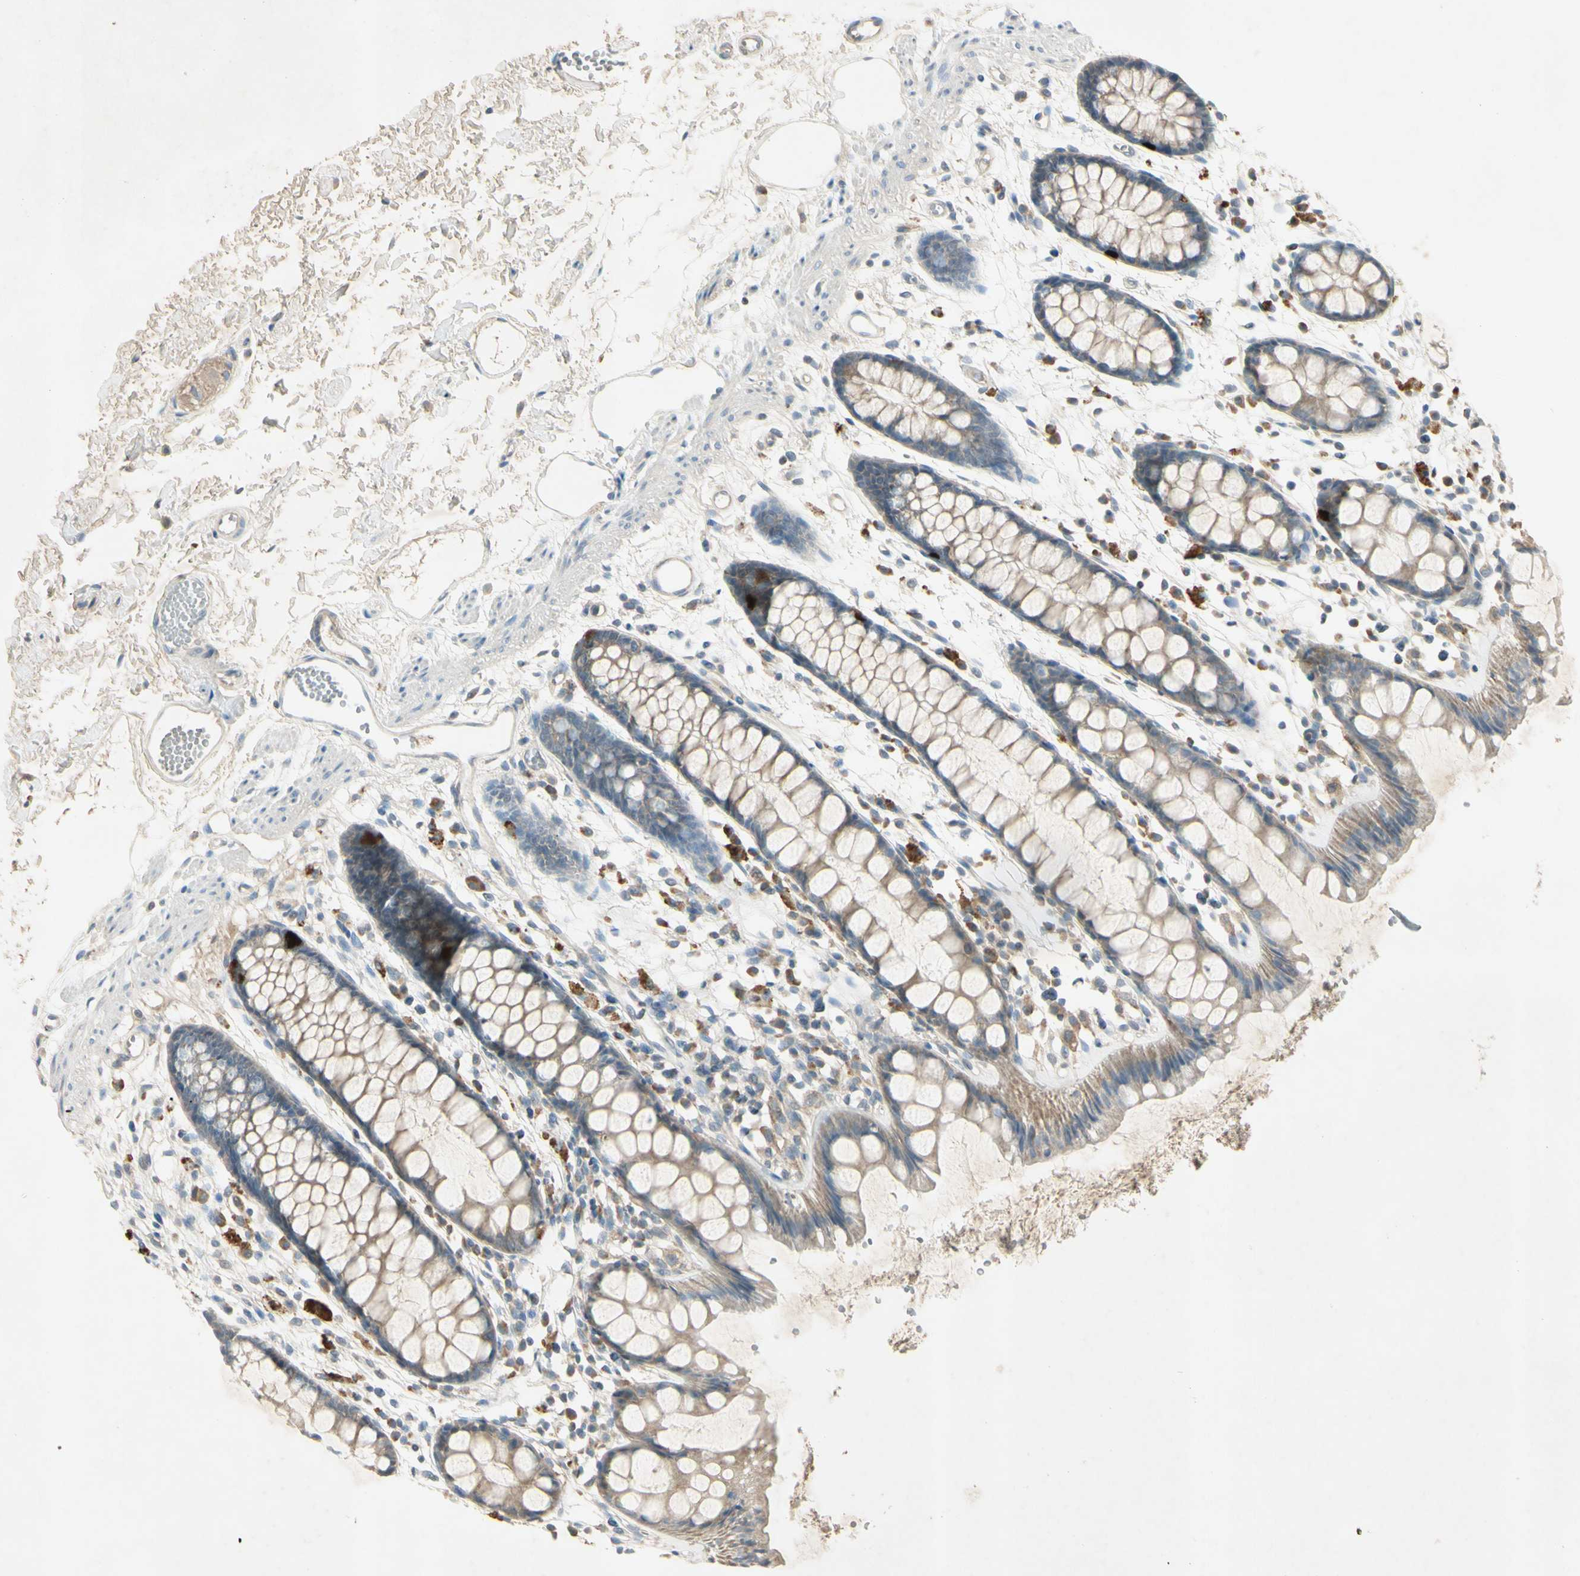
{"staining": {"intensity": "moderate", "quantity": "25%-75%", "location": "cytoplasmic/membranous"}, "tissue": "rectum", "cell_type": "Glandular cells", "image_type": "normal", "snomed": [{"axis": "morphology", "description": "Normal tissue, NOS"}, {"axis": "topography", "description": "Rectum"}], "caption": "Rectum stained with DAB (3,3'-diaminobenzidine) IHC exhibits medium levels of moderate cytoplasmic/membranous expression in about 25%-75% of glandular cells.", "gene": "AATK", "patient": {"sex": "female", "age": 66}}